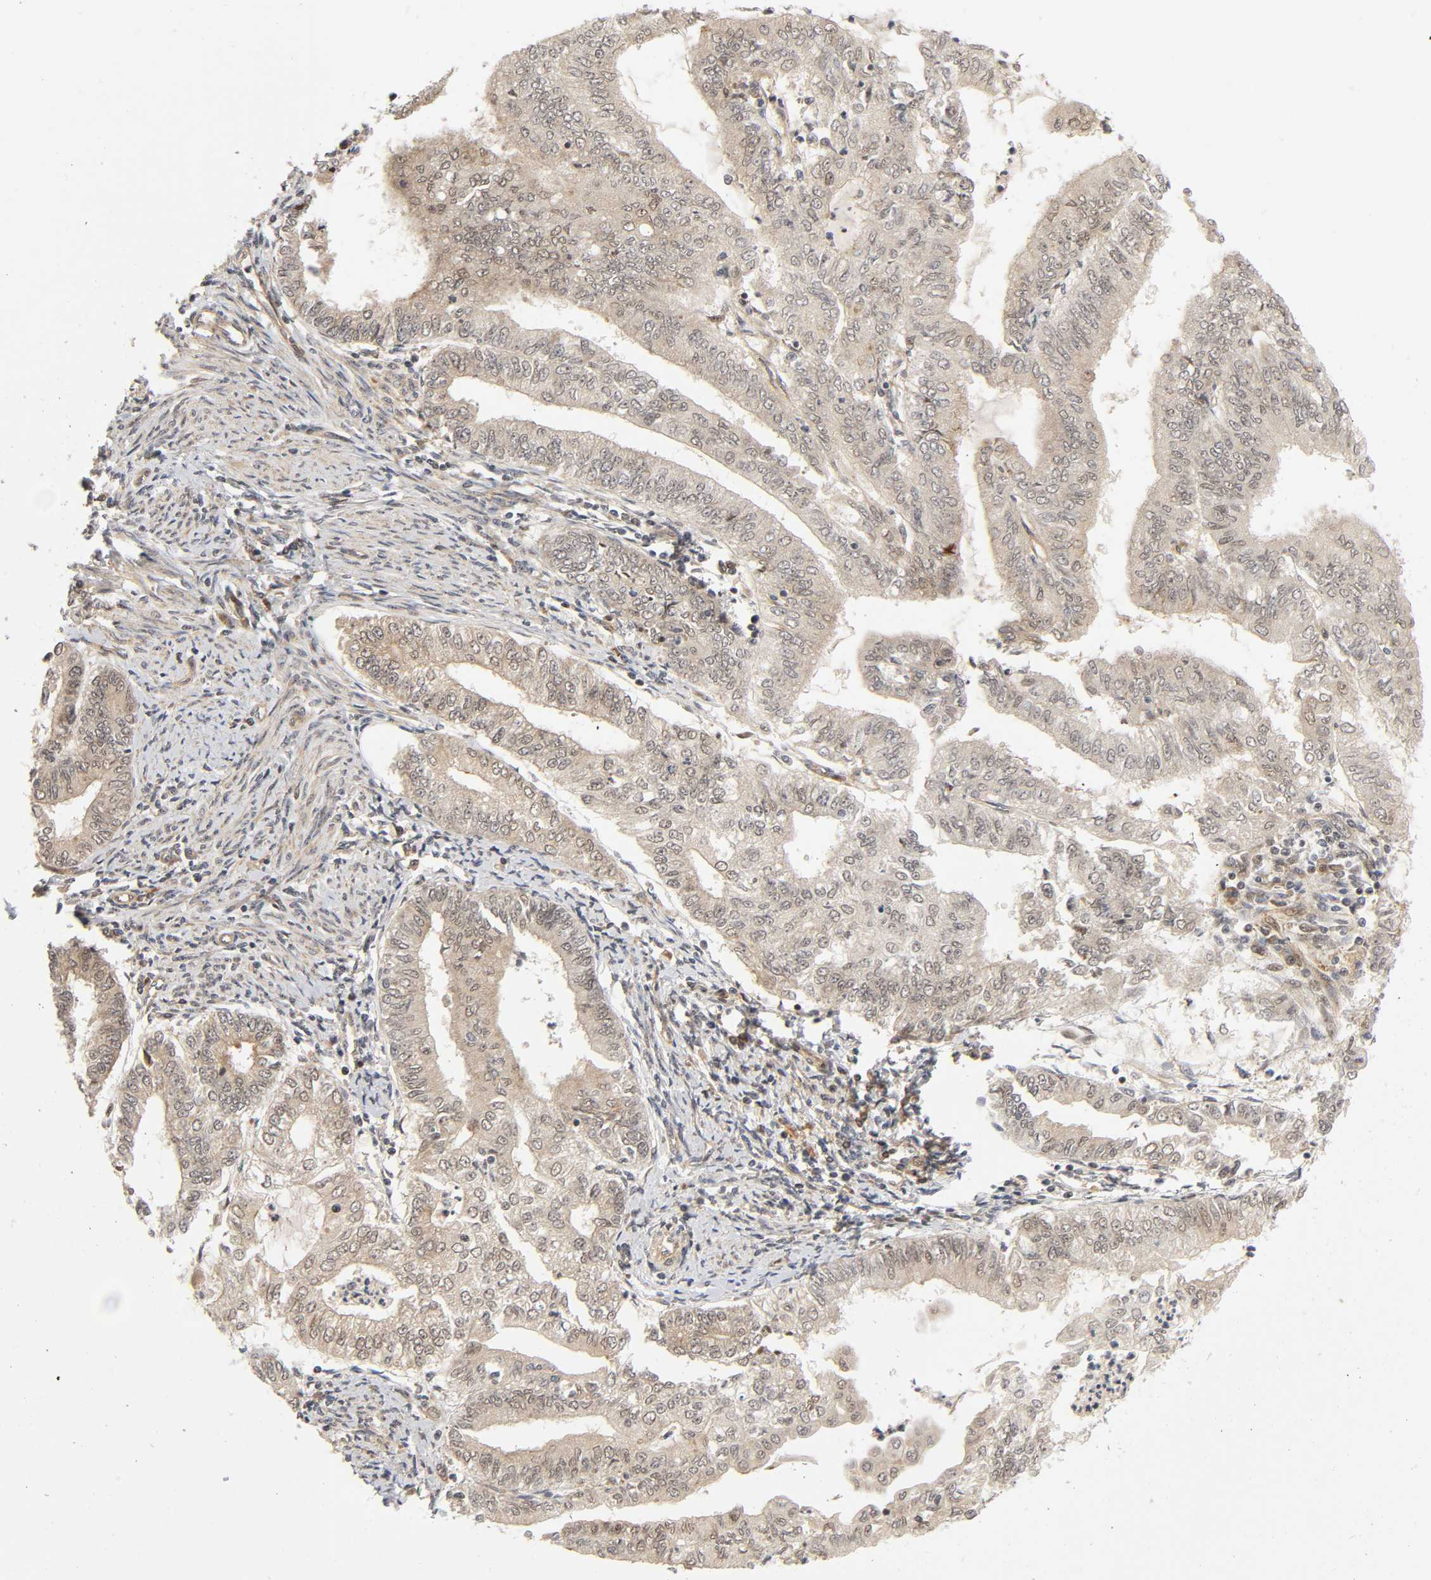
{"staining": {"intensity": "weak", "quantity": ">75%", "location": "cytoplasmic/membranous,nuclear"}, "tissue": "endometrial cancer", "cell_type": "Tumor cells", "image_type": "cancer", "snomed": [{"axis": "morphology", "description": "Adenocarcinoma, NOS"}, {"axis": "topography", "description": "Endometrium"}], "caption": "Endometrial cancer (adenocarcinoma) stained with immunohistochemistry reveals weak cytoplasmic/membranous and nuclear staining in about >75% of tumor cells.", "gene": "IQCJ-SCHIP1", "patient": {"sex": "female", "age": 66}}